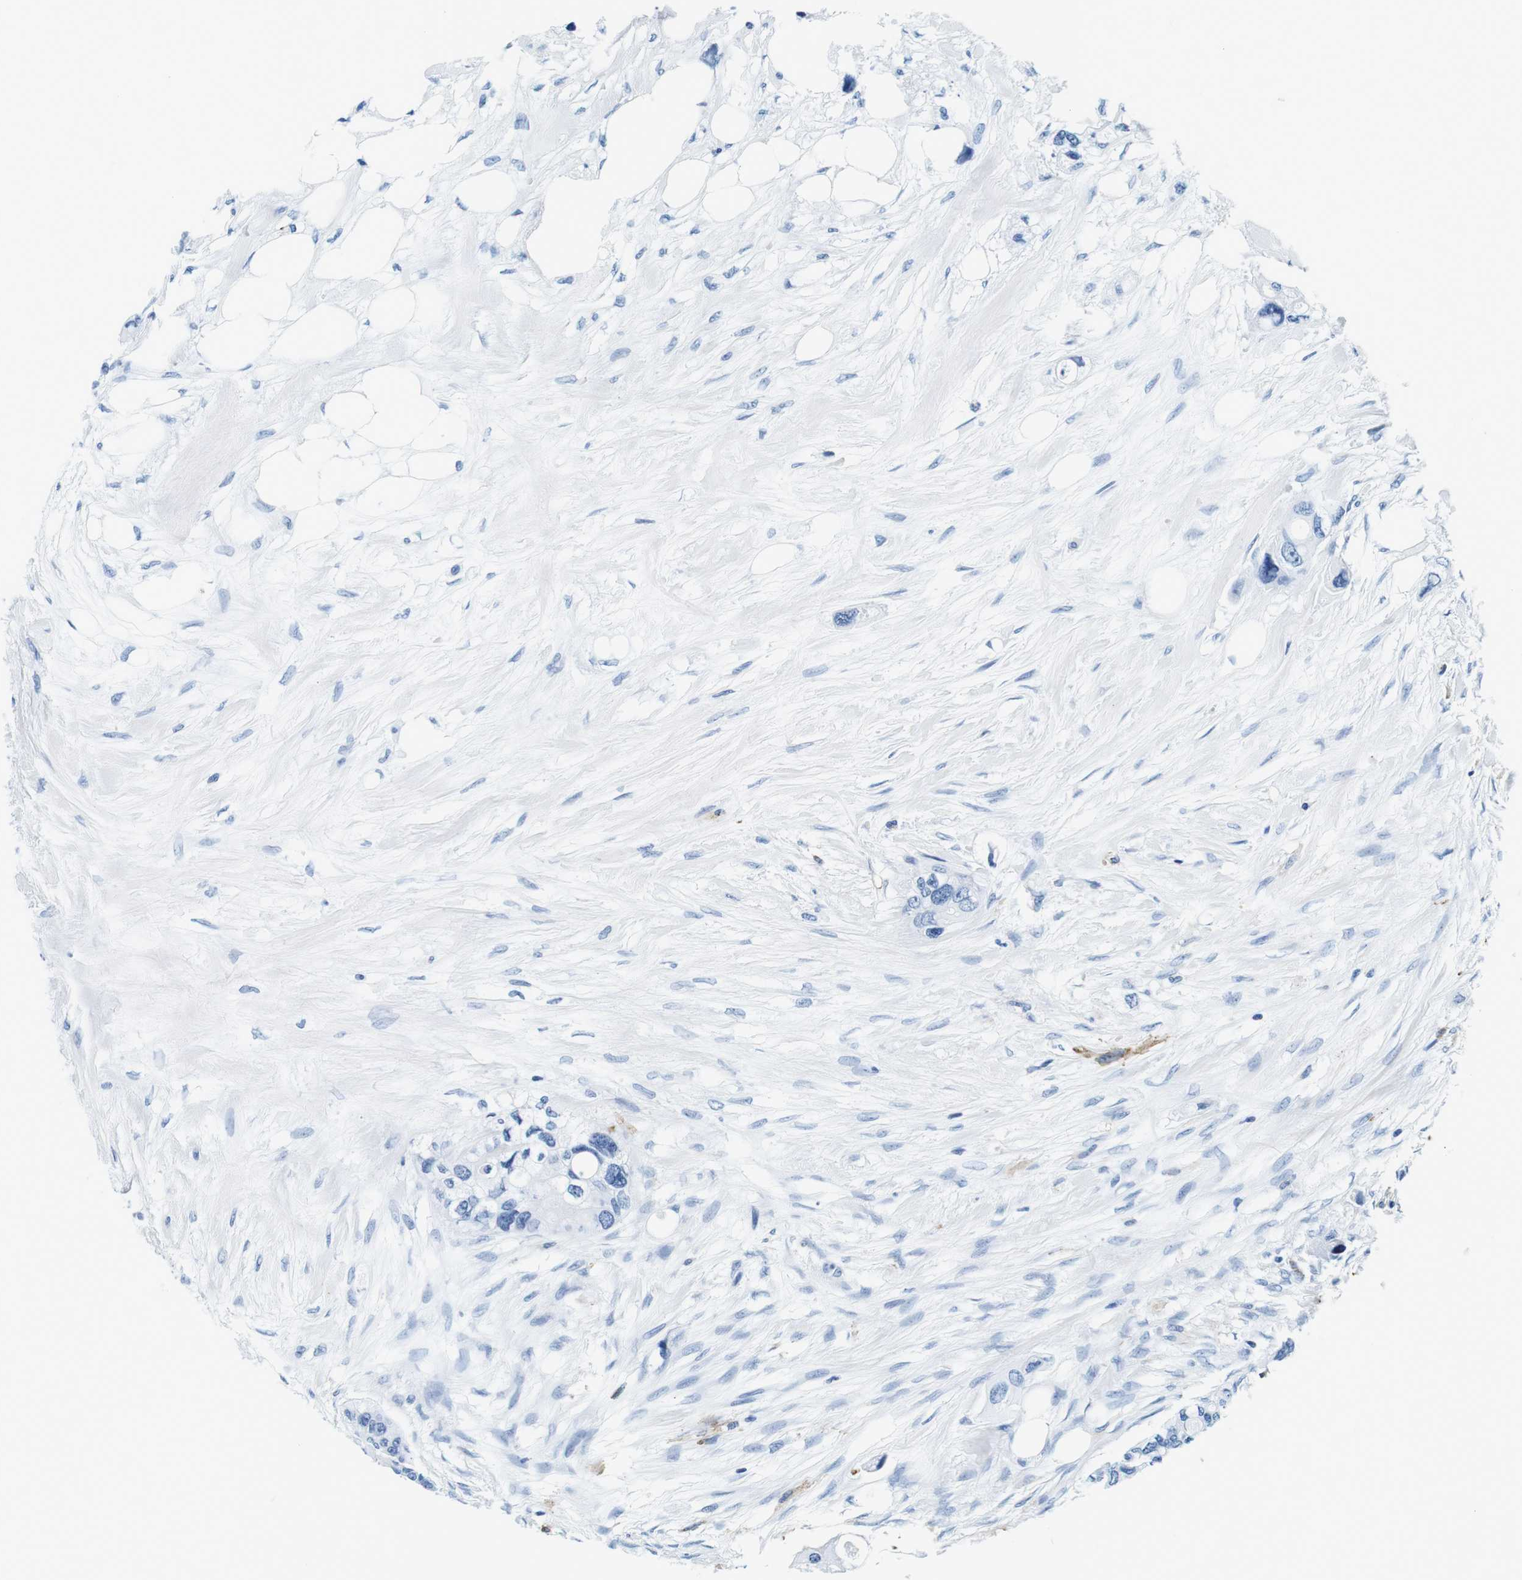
{"staining": {"intensity": "negative", "quantity": "none", "location": "none"}, "tissue": "colorectal cancer", "cell_type": "Tumor cells", "image_type": "cancer", "snomed": [{"axis": "morphology", "description": "Adenocarcinoma, NOS"}, {"axis": "topography", "description": "Colon"}], "caption": "The immunohistochemistry image has no significant staining in tumor cells of adenocarcinoma (colorectal) tissue.", "gene": "HLA-DRB1", "patient": {"sex": "female", "age": 57}}